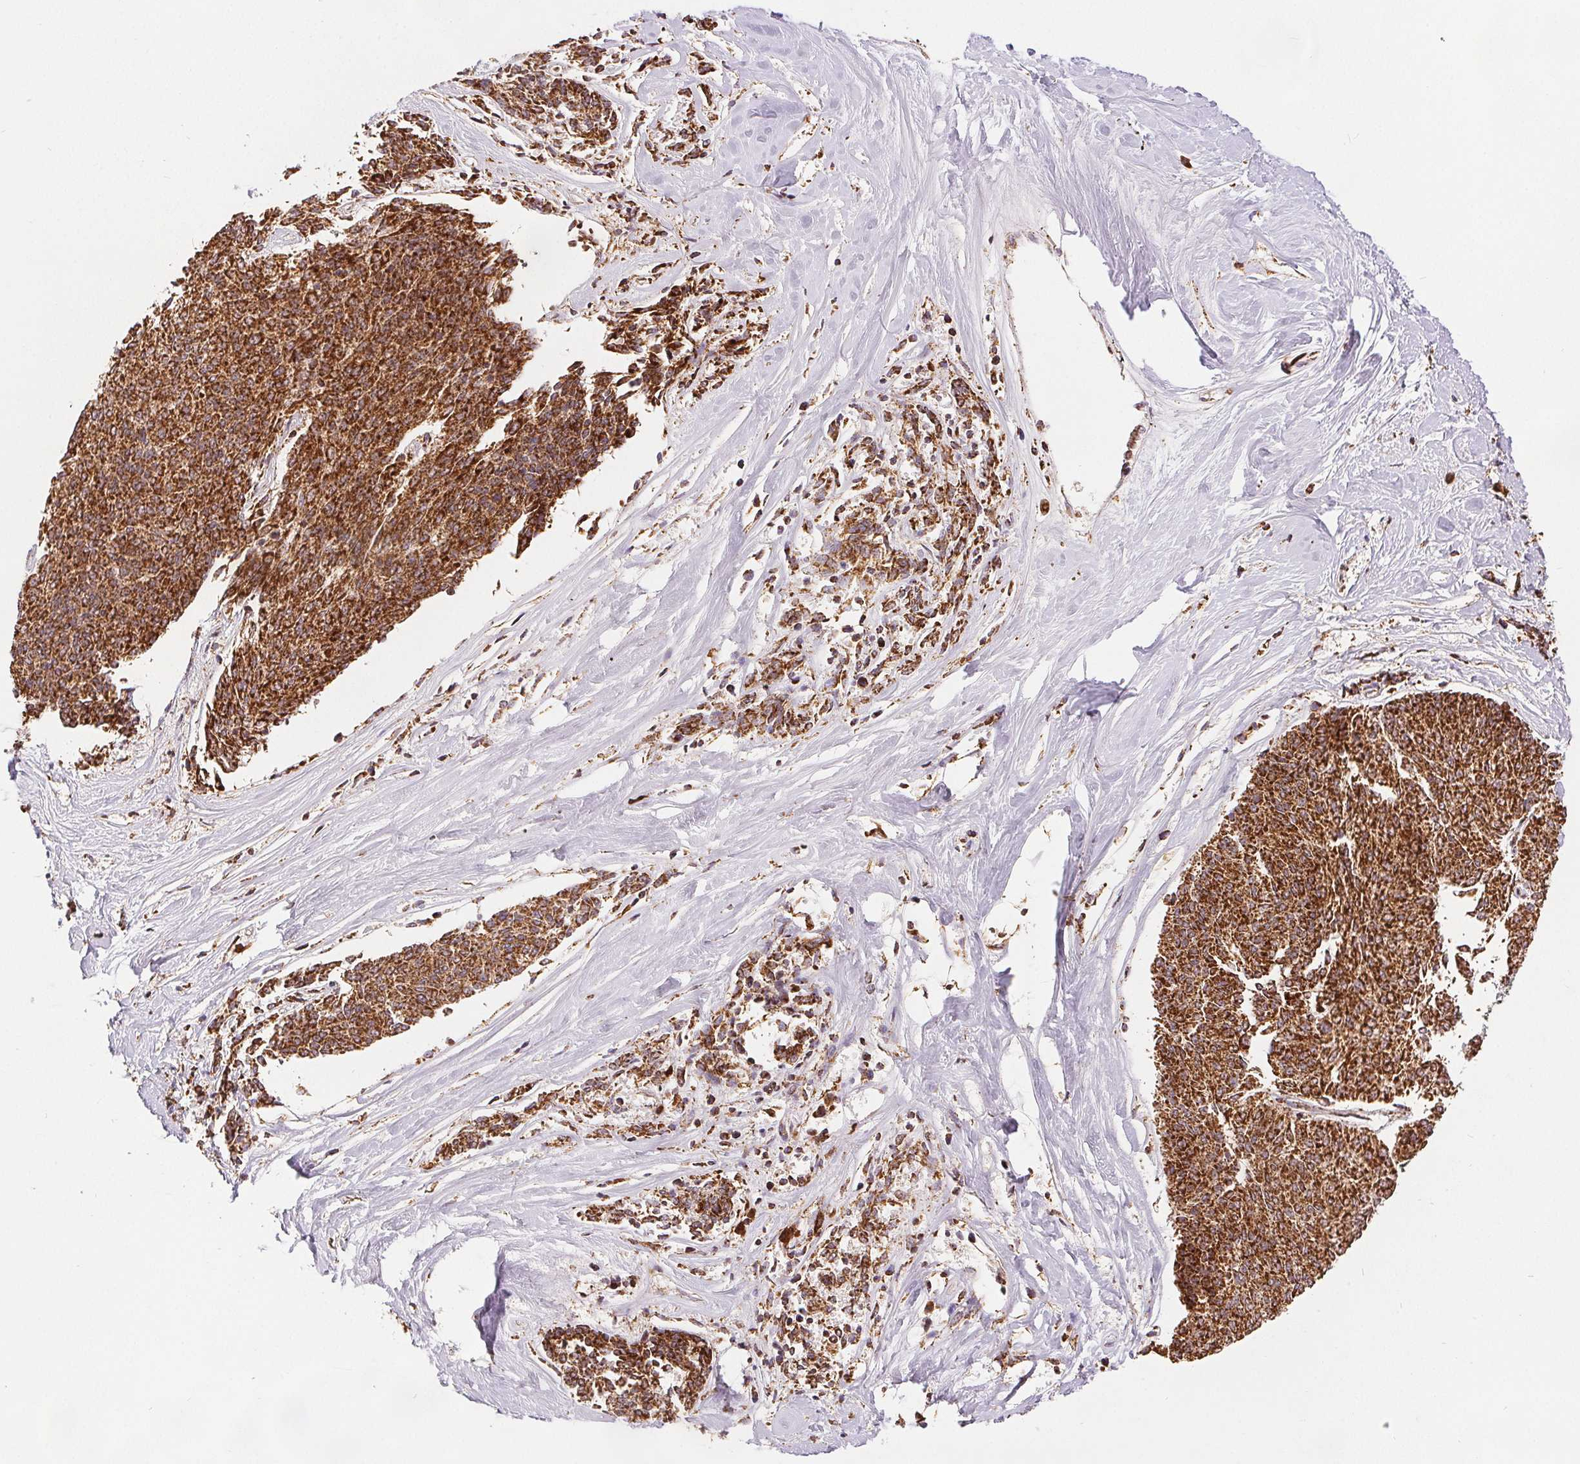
{"staining": {"intensity": "strong", "quantity": ">75%", "location": "cytoplasmic/membranous"}, "tissue": "melanoma", "cell_type": "Tumor cells", "image_type": "cancer", "snomed": [{"axis": "morphology", "description": "Malignant melanoma, NOS"}, {"axis": "topography", "description": "Skin"}], "caption": "Malignant melanoma stained with a brown dye displays strong cytoplasmic/membranous positive positivity in approximately >75% of tumor cells.", "gene": "SDHB", "patient": {"sex": "female", "age": 72}}